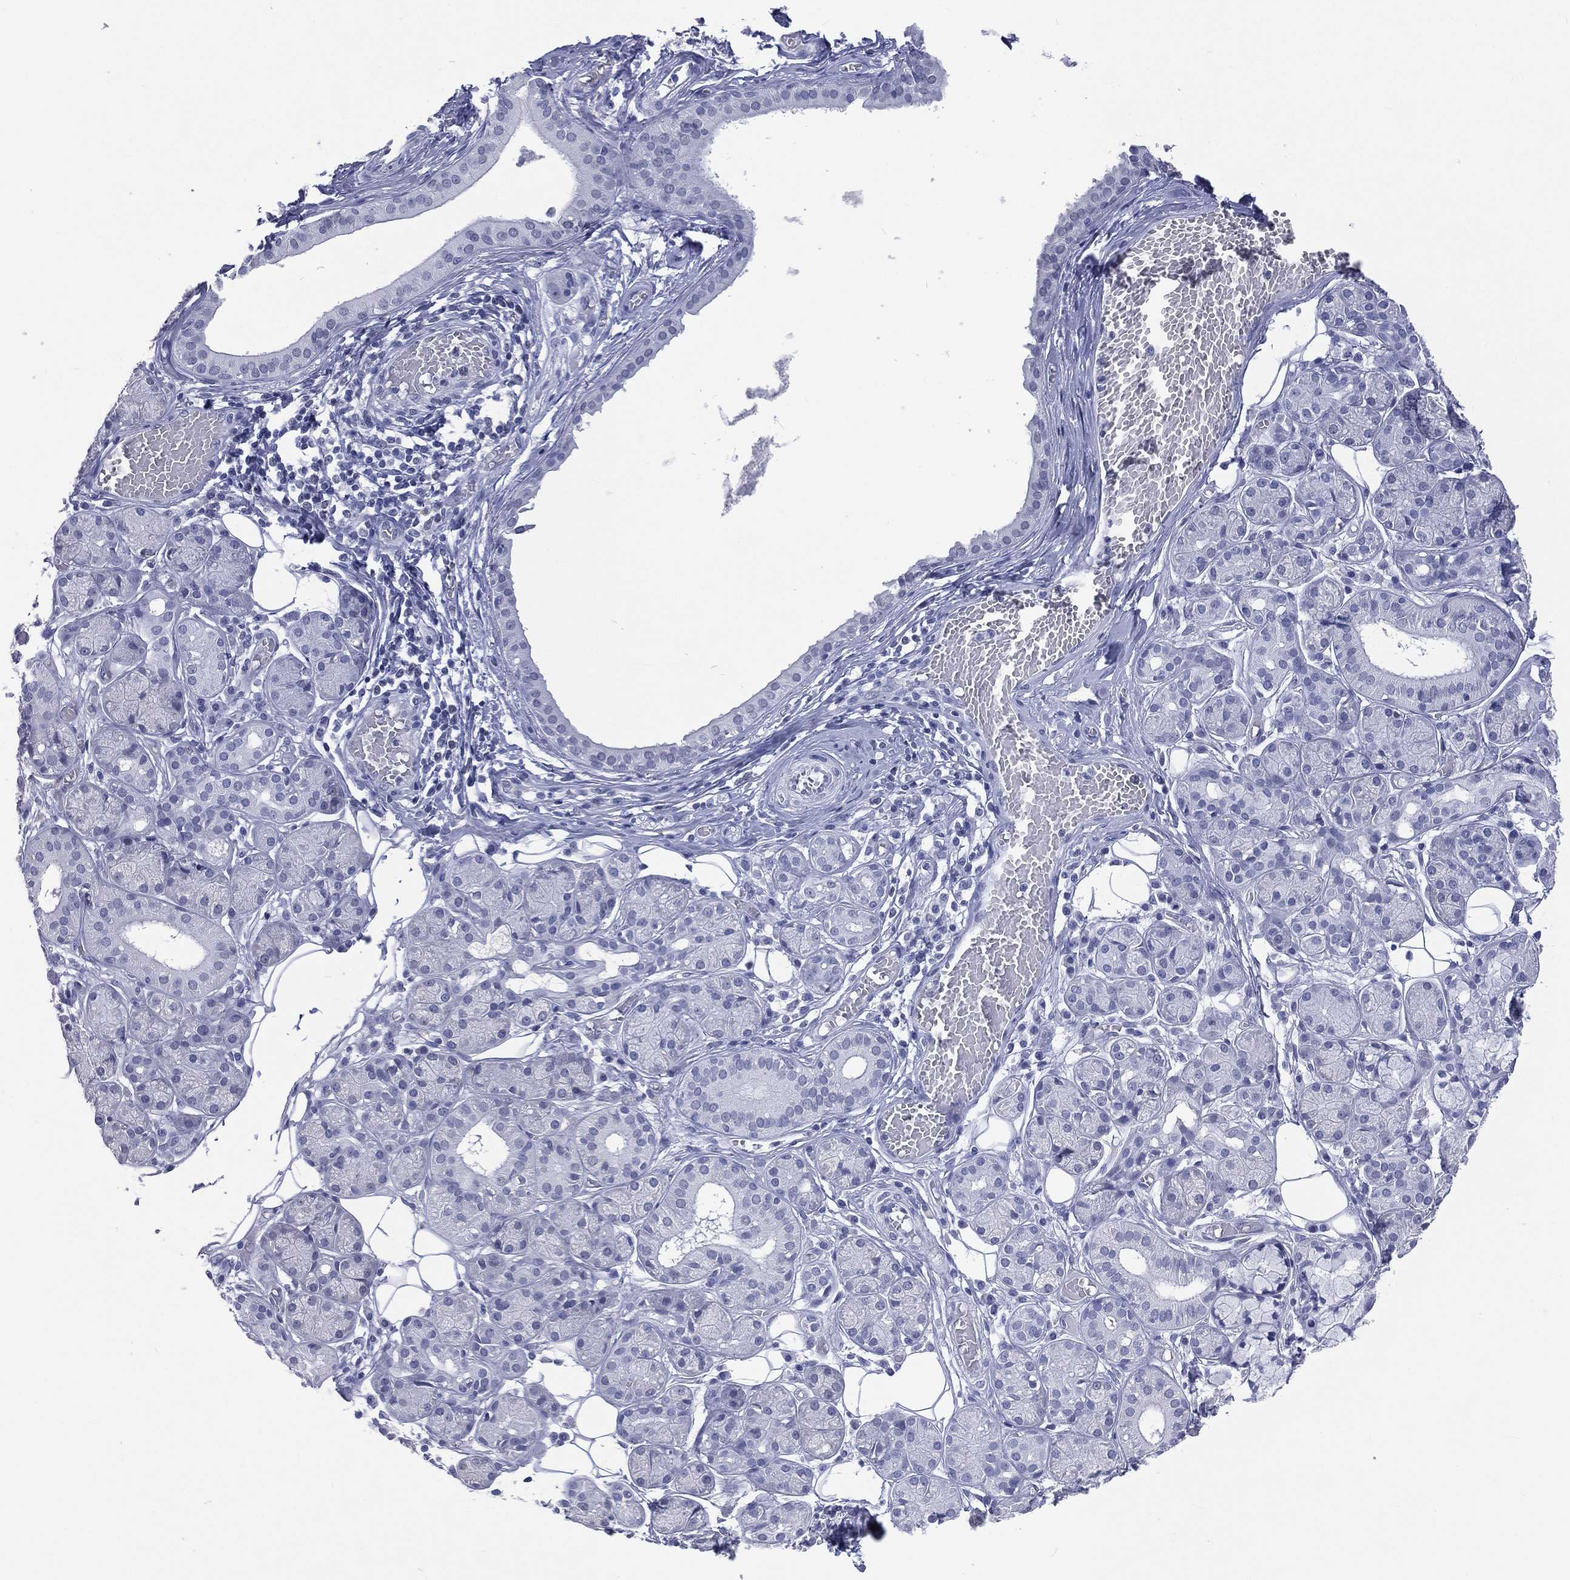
{"staining": {"intensity": "negative", "quantity": "none", "location": "none"}, "tissue": "salivary gland", "cell_type": "Glandular cells", "image_type": "normal", "snomed": [{"axis": "morphology", "description": "Normal tissue, NOS"}, {"axis": "topography", "description": "Salivary gland"}, {"axis": "topography", "description": "Peripheral nerve tissue"}], "caption": "Glandular cells show no significant expression in unremarkable salivary gland. (Immunohistochemistry (ihc), brightfield microscopy, high magnification).", "gene": "SSX1", "patient": {"sex": "male", "age": 71}}